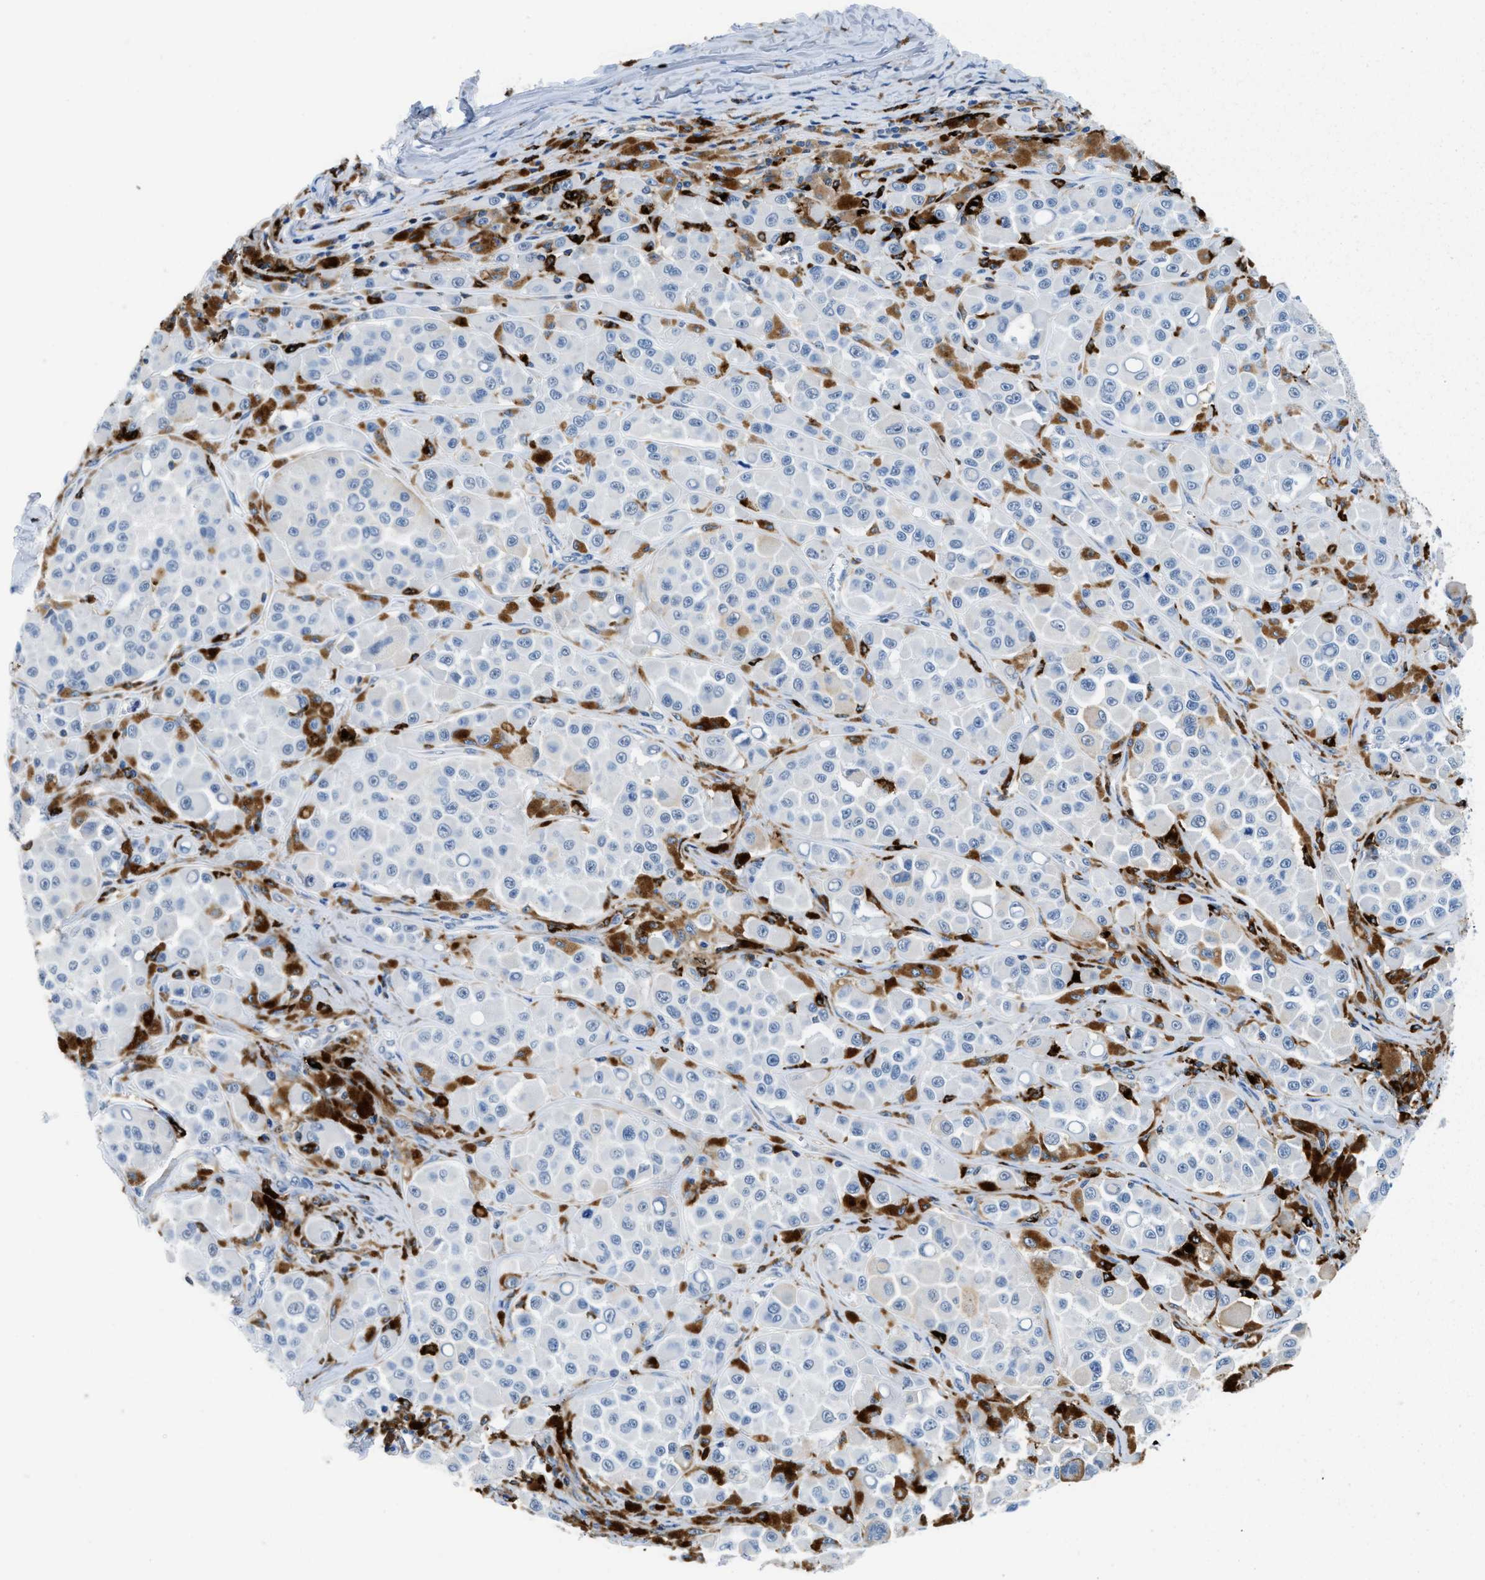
{"staining": {"intensity": "negative", "quantity": "none", "location": "none"}, "tissue": "melanoma", "cell_type": "Tumor cells", "image_type": "cancer", "snomed": [{"axis": "morphology", "description": "Malignant melanoma, NOS"}, {"axis": "topography", "description": "Skin"}], "caption": "An image of human melanoma is negative for staining in tumor cells.", "gene": "CD226", "patient": {"sex": "male", "age": 84}}